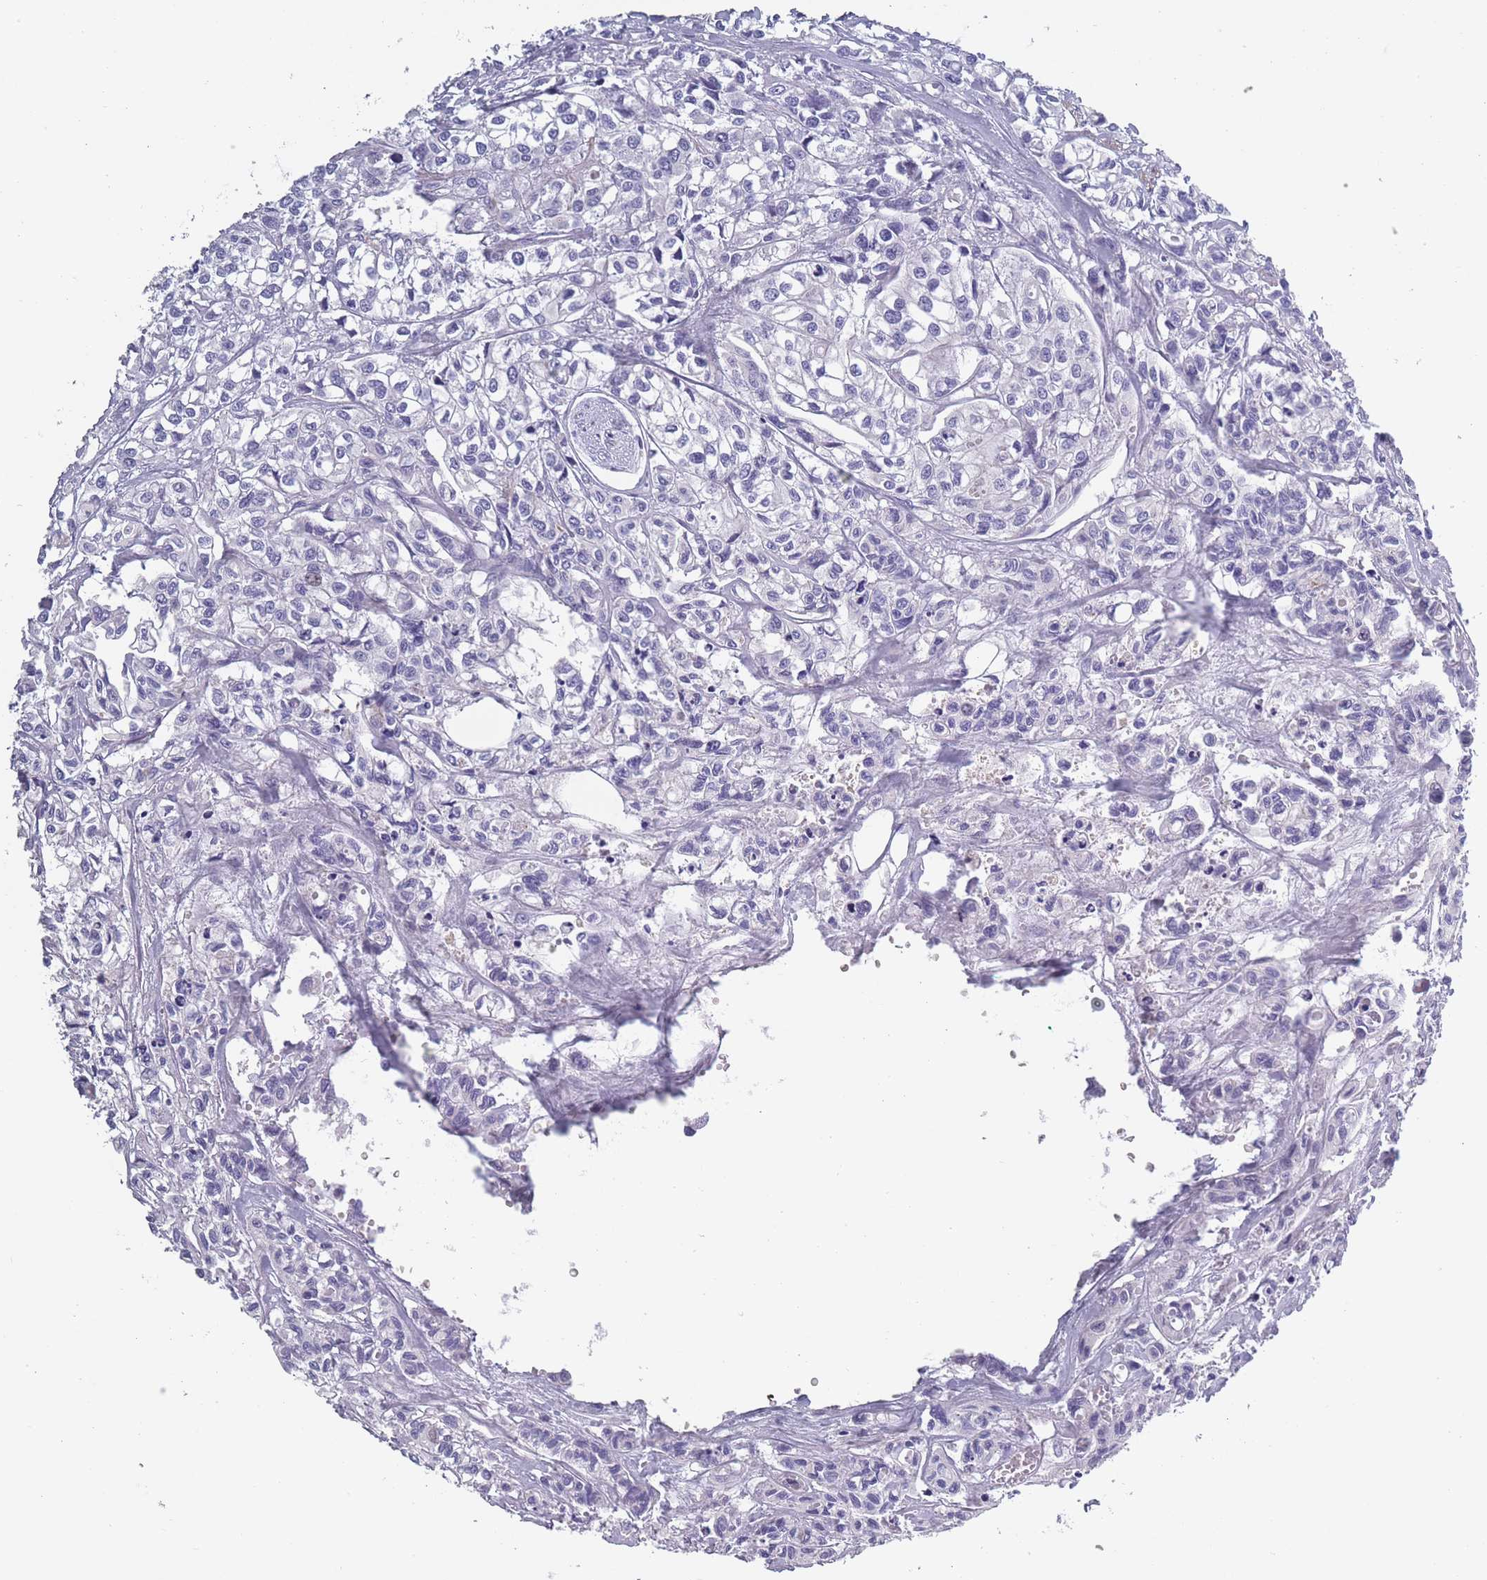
{"staining": {"intensity": "negative", "quantity": "none", "location": "none"}, "tissue": "urothelial cancer", "cell_type": "Tumor cells", "image_type": "cancer", "snomed": [{"axis": "morphology", "description": "Urothelial carcinoma, High grade"}, {"axis": "topography", "description": "Urinary bladder"}], "caption": "This is an IHC photomicrograph of human high-grade urothelial carcinoma. There is no expression in tumor cells.", "gene": "OR4C5", "patient": {"sex": "male", "age": 67}}